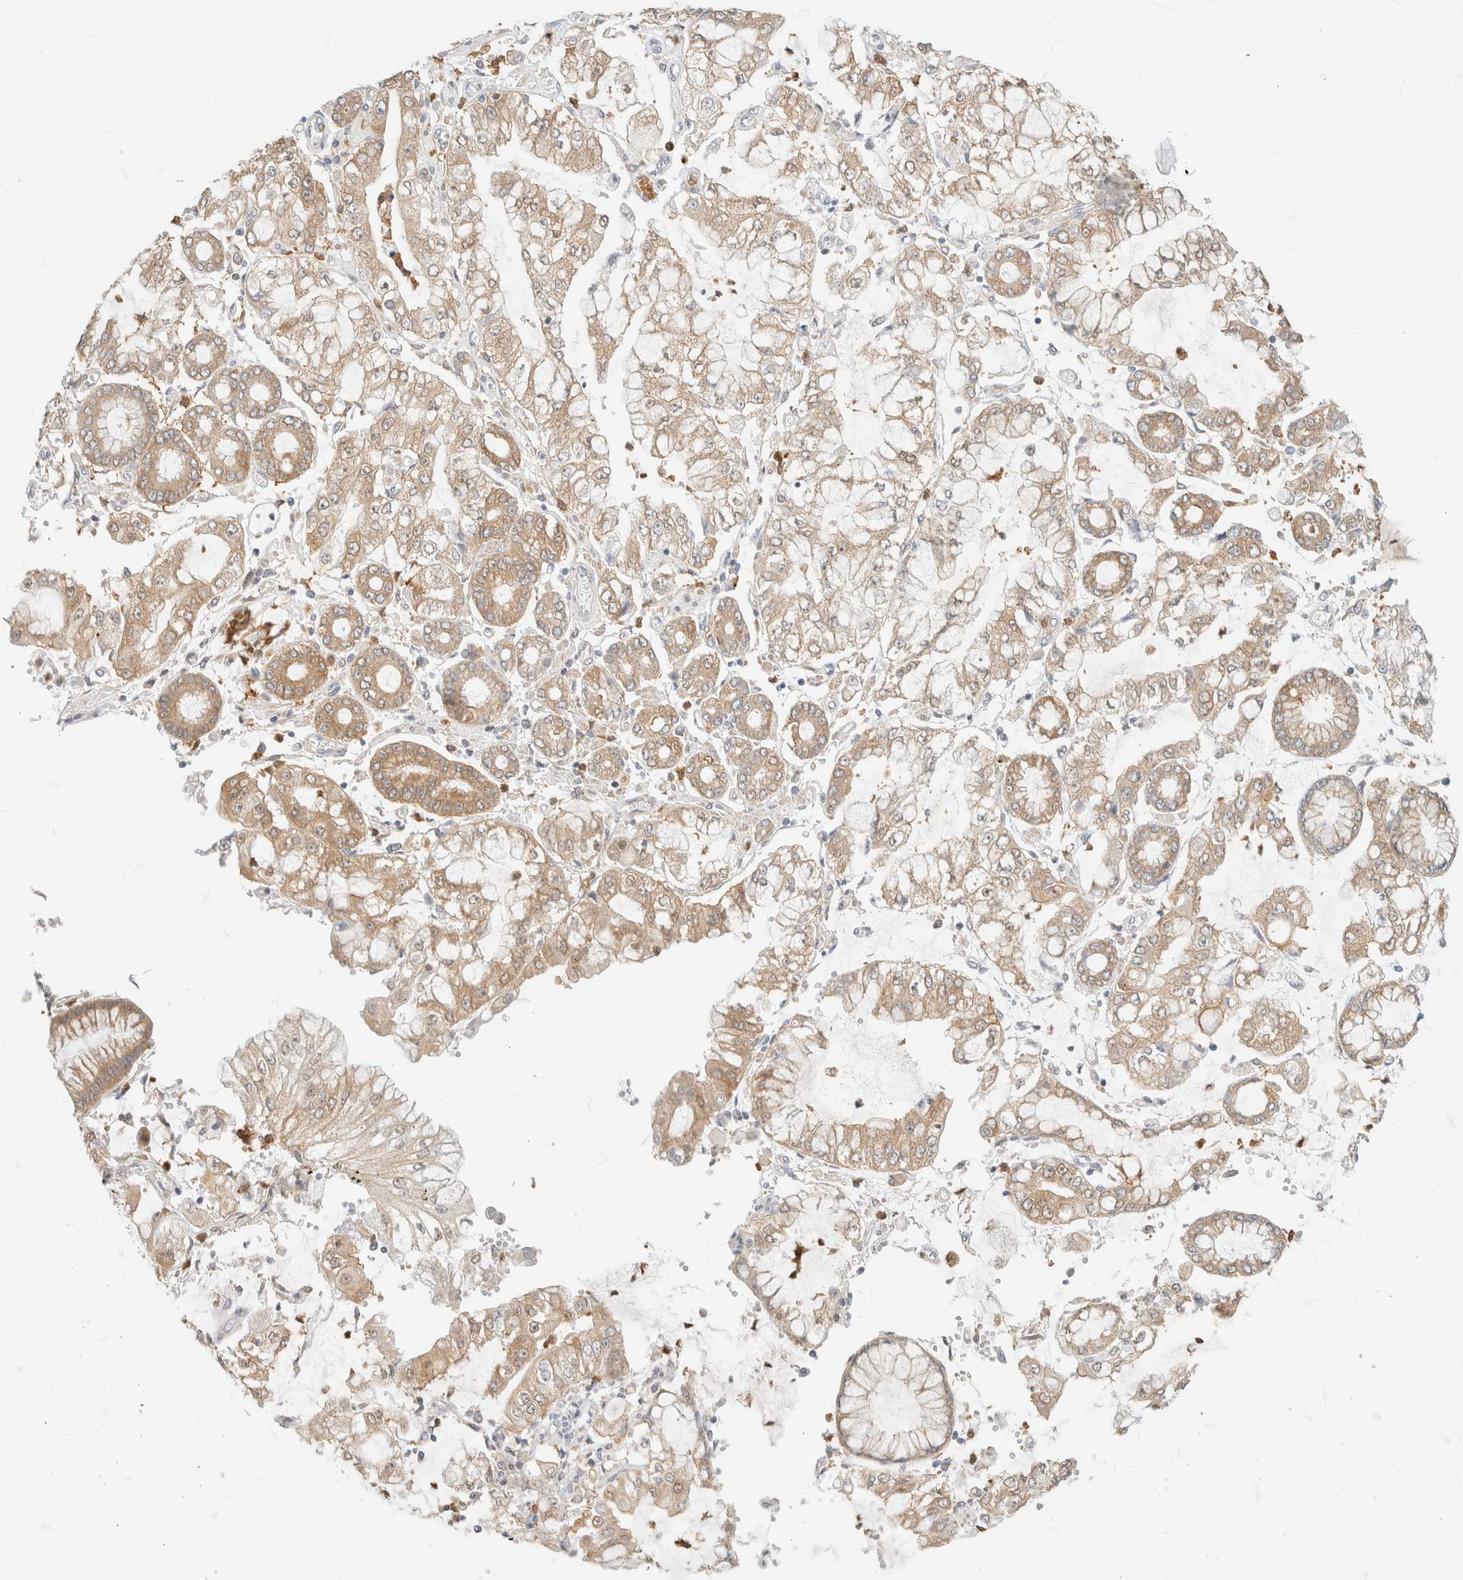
{"staining": {"intensity": "moderate", "quantity": ">75%", "location": "cytoplasmic/membranous"}, "tissue": "stomach cancer", "cell_type": "Tumor cells", "image_type": "cancer", "snomed": [{"axis": "morphology", "description": "Adenocarcinoma, NOS"}, {"axis": "topography", "description": "Stomach"}], "caption": "Tumor cells demonstrate moderate cytoplasmic/membranous positivity in about >75% of cells in stomach cancer (adenocarcinoma).", "gene": "GPI", "patient": {"sex": "male", "age": 76}}